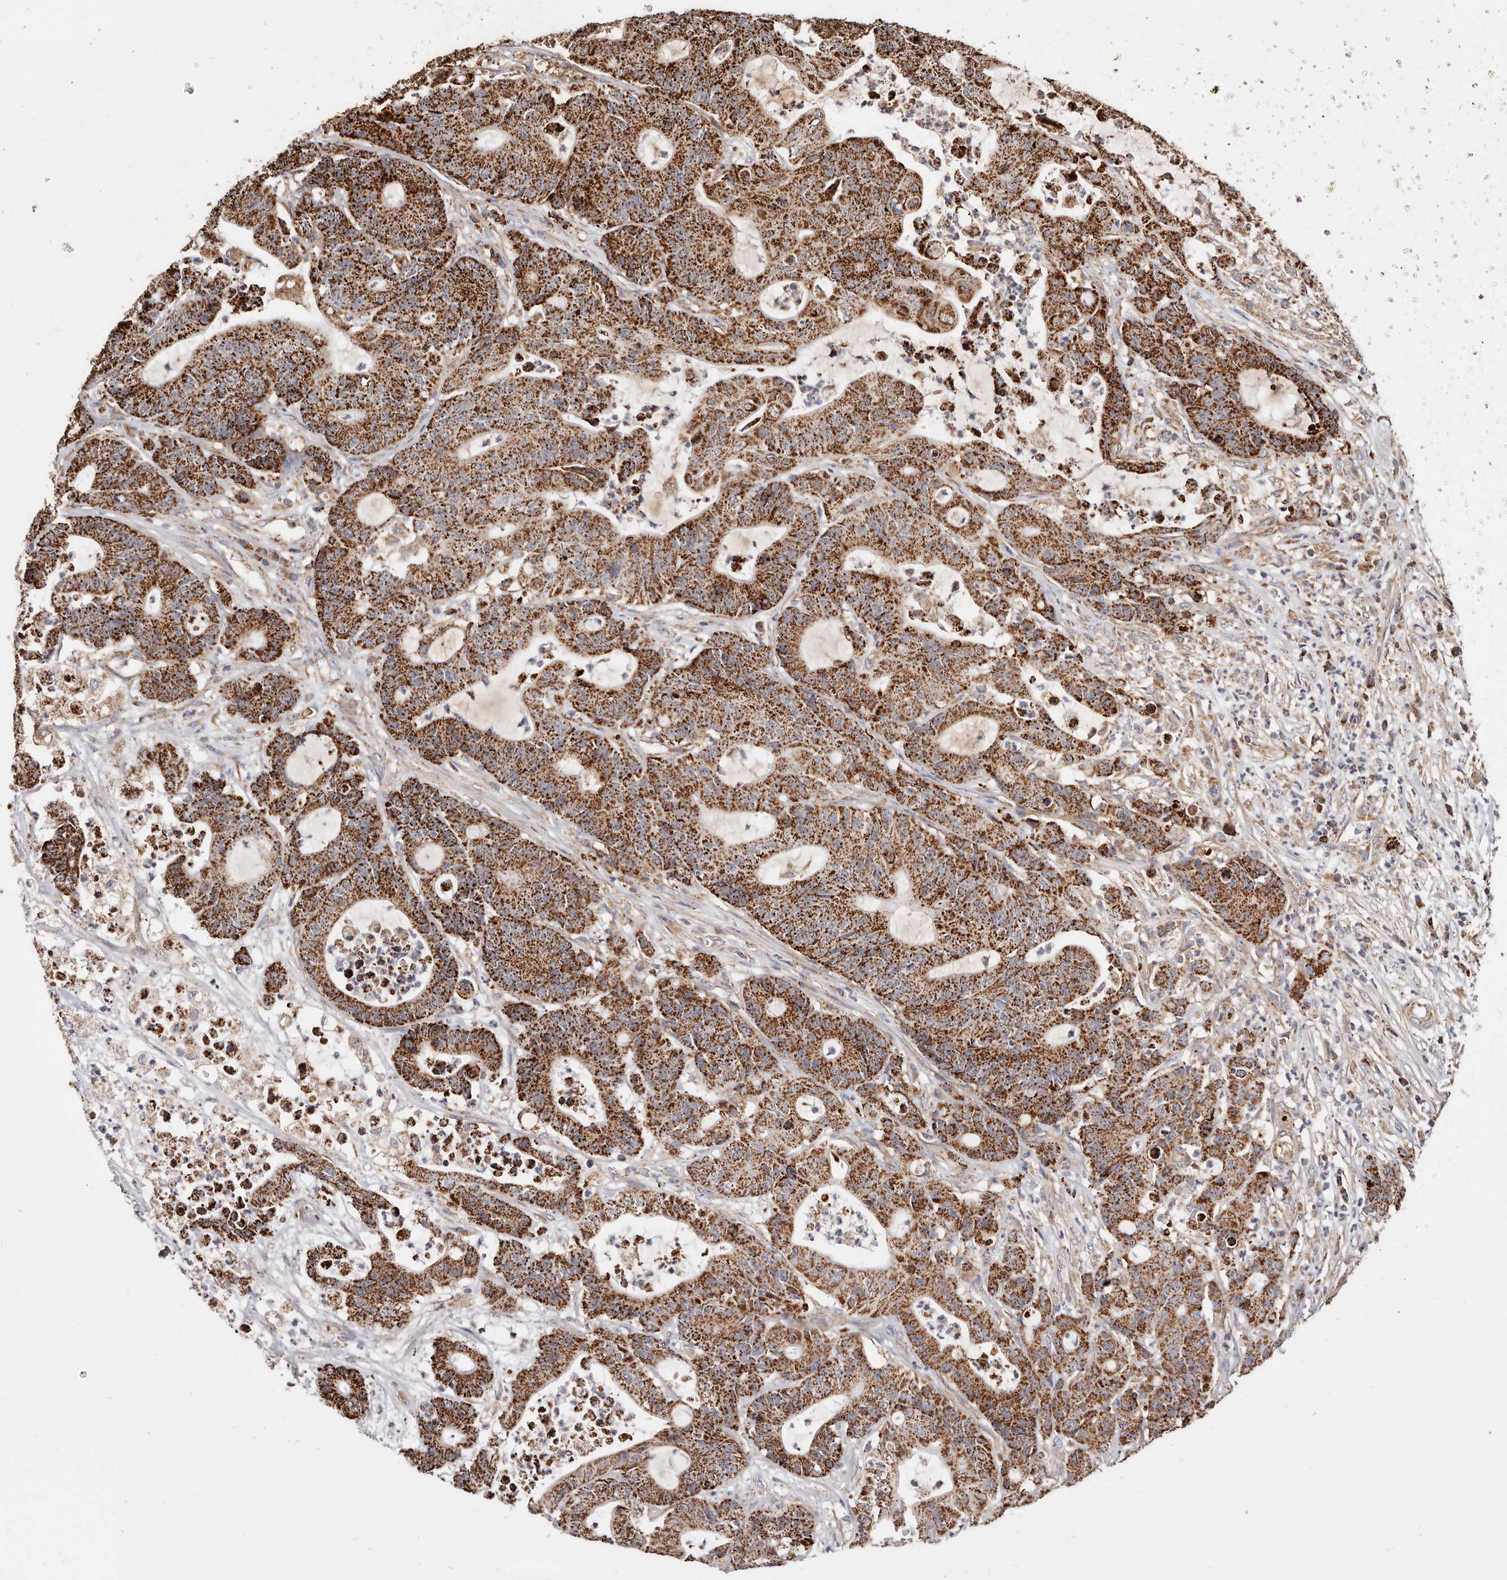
{"staining": {"intensity": "strong", "quantity": ">75%", "location": "cytoplasmic/membranous"}, "tissue": "colorectal cancer", "cell_type": "Tumor cells", "image_type": "cancer", "snomed": [{"axis": "morphology", "description": "Adenocarcinoma, NOS"}, {"axis": "topography", "description": "Colon"}], "caption": "Strong cytoplasmic/membranous protein positivity is present in about >75% of tumor cells in colorectal adenocarcinoma.", "gene": "PRKACB", "patient": {"sex": "female", "age": 84}}